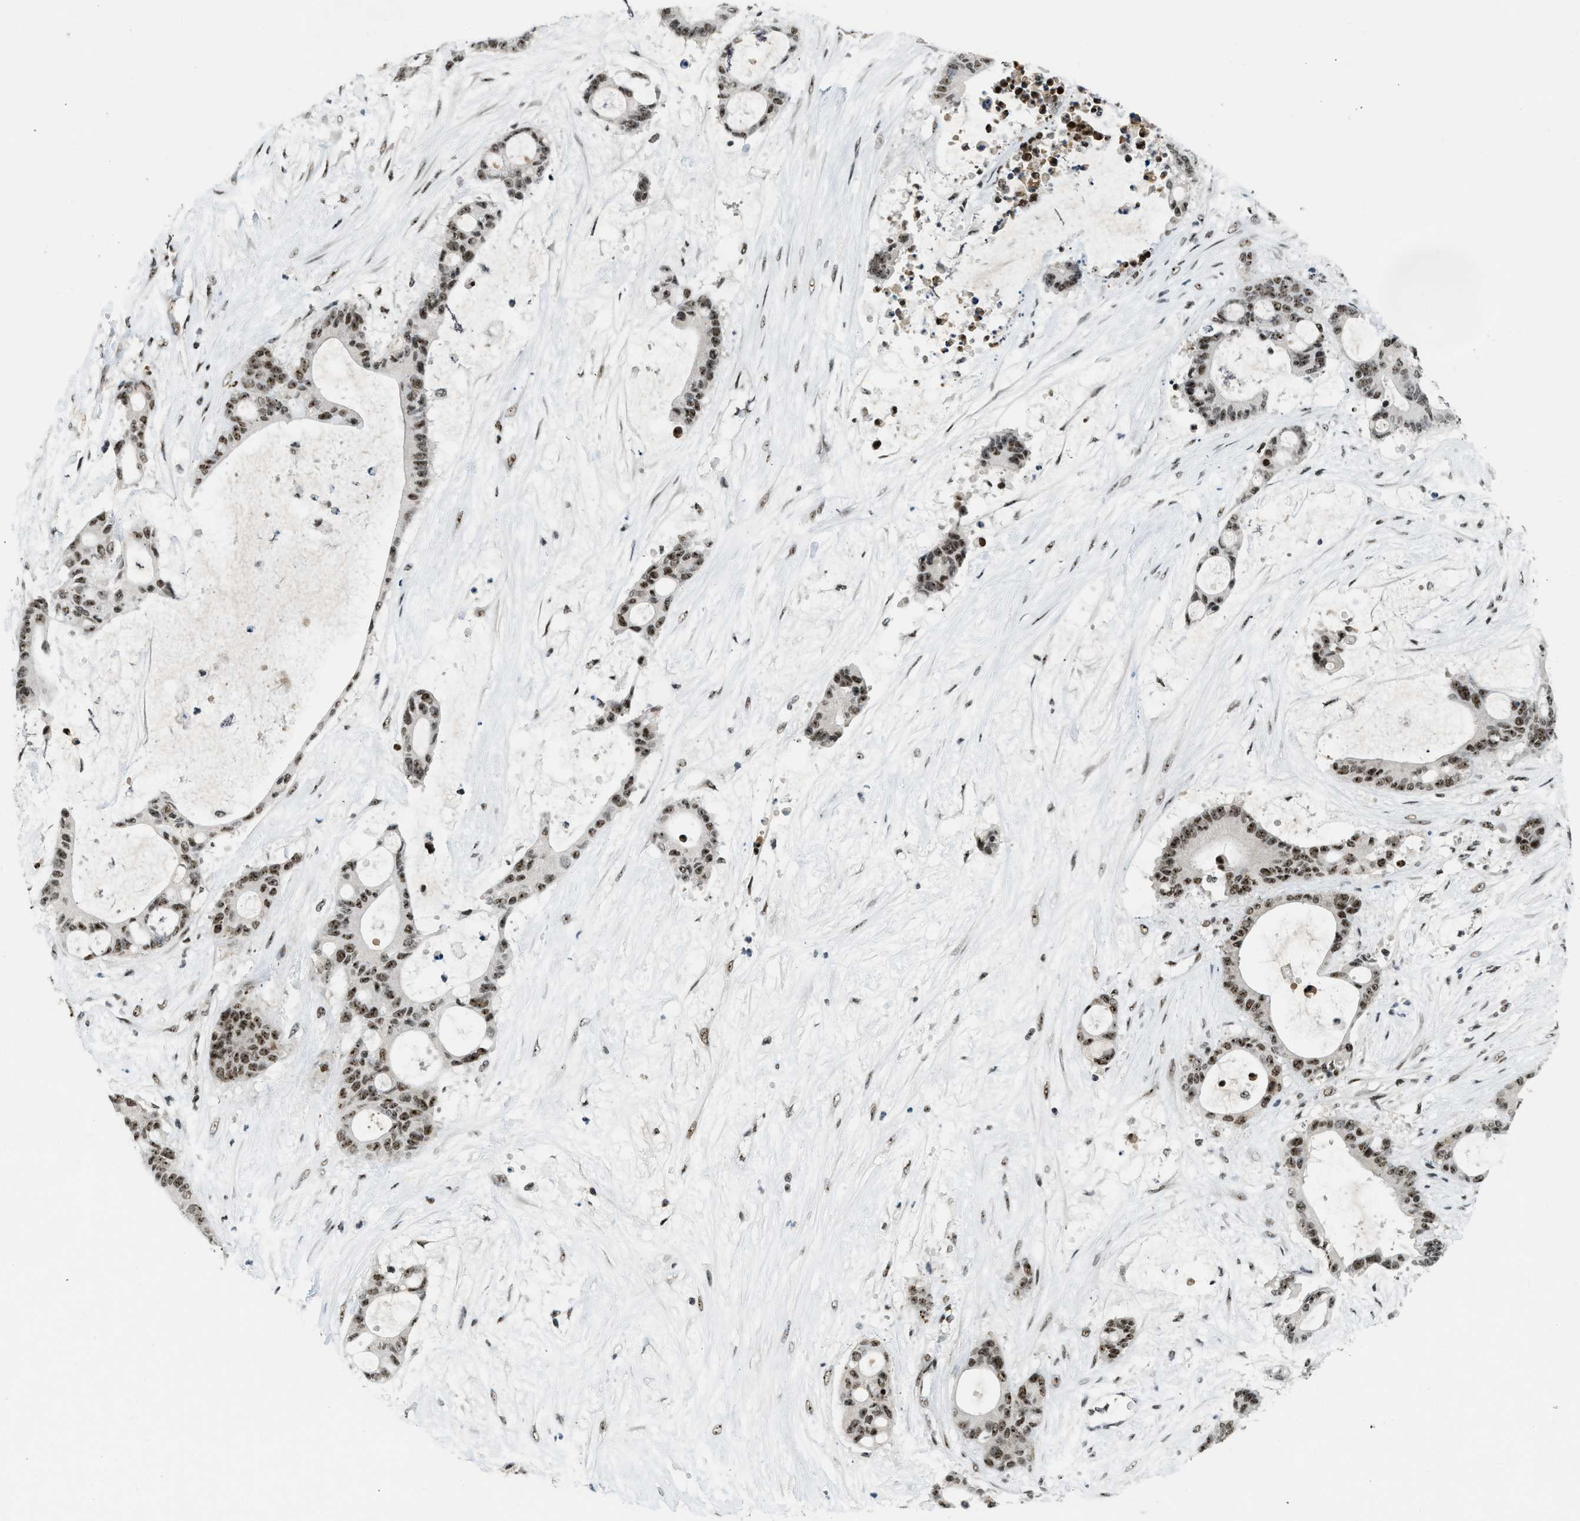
{"staining": {"intensity": "moderate", "quantity": ">75%", "location": "nuclear"}, "tissue": "liver cancer", "cell_type": "Tumor cells", "image_type": "cancer", "snomed": [{"axis": "morphology", "description": "Cholangiocarcinoma"}, {"axis": "topography", "description": "Liver"}], "caption": "An image showing moderate nuclear staining in approximately >75% of tumor cells in liver cholangiocarcinoma, as visualized by brown immunohistochemical staining.", "gene": "URB1", "patient": {"sex": "female", "age": 73}}